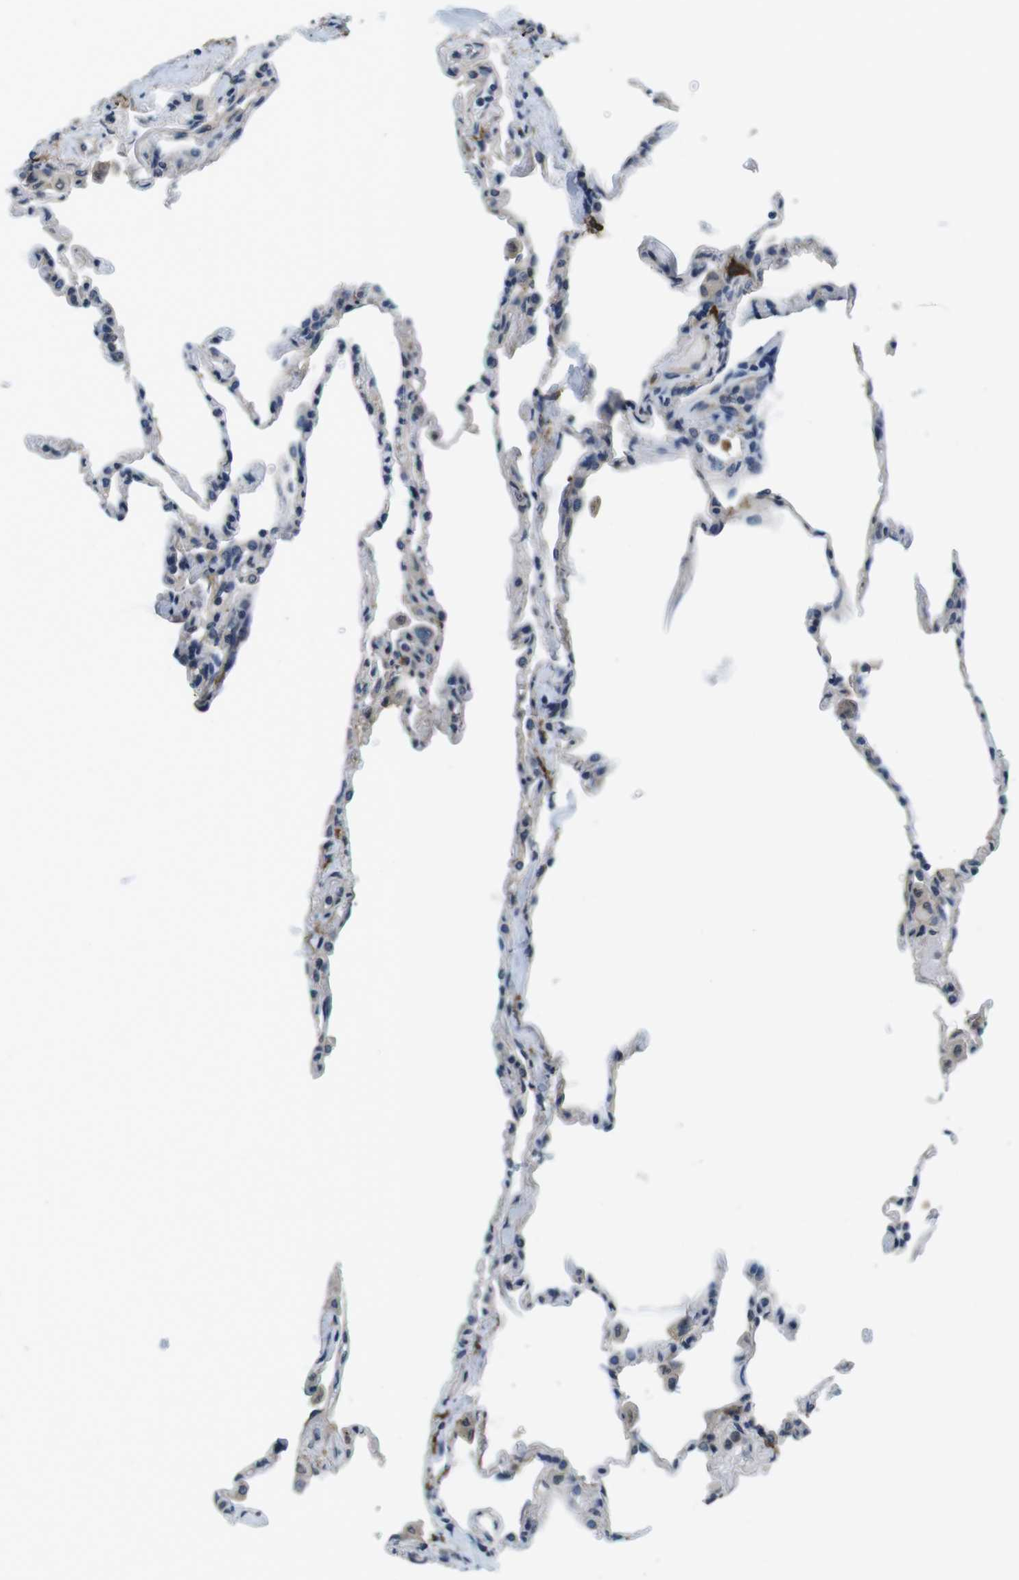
{"staining": {"intensity": "negative", "quantity": "none", "location": "none"}, "tissue": "lung", "cell_type": "Alveolar cells", "image_type": "normal", "snomed": [{"axis": "morphology", "description": "Normal tissue, NOS"}, {"axis": "topography", "description": "Lung"}], "caption": "This is an IHC micrograph of benign lung. There is no staining in alveolar cells.", "gene": "CD163L1", "patient": {"sex": "male", "age": 59}}